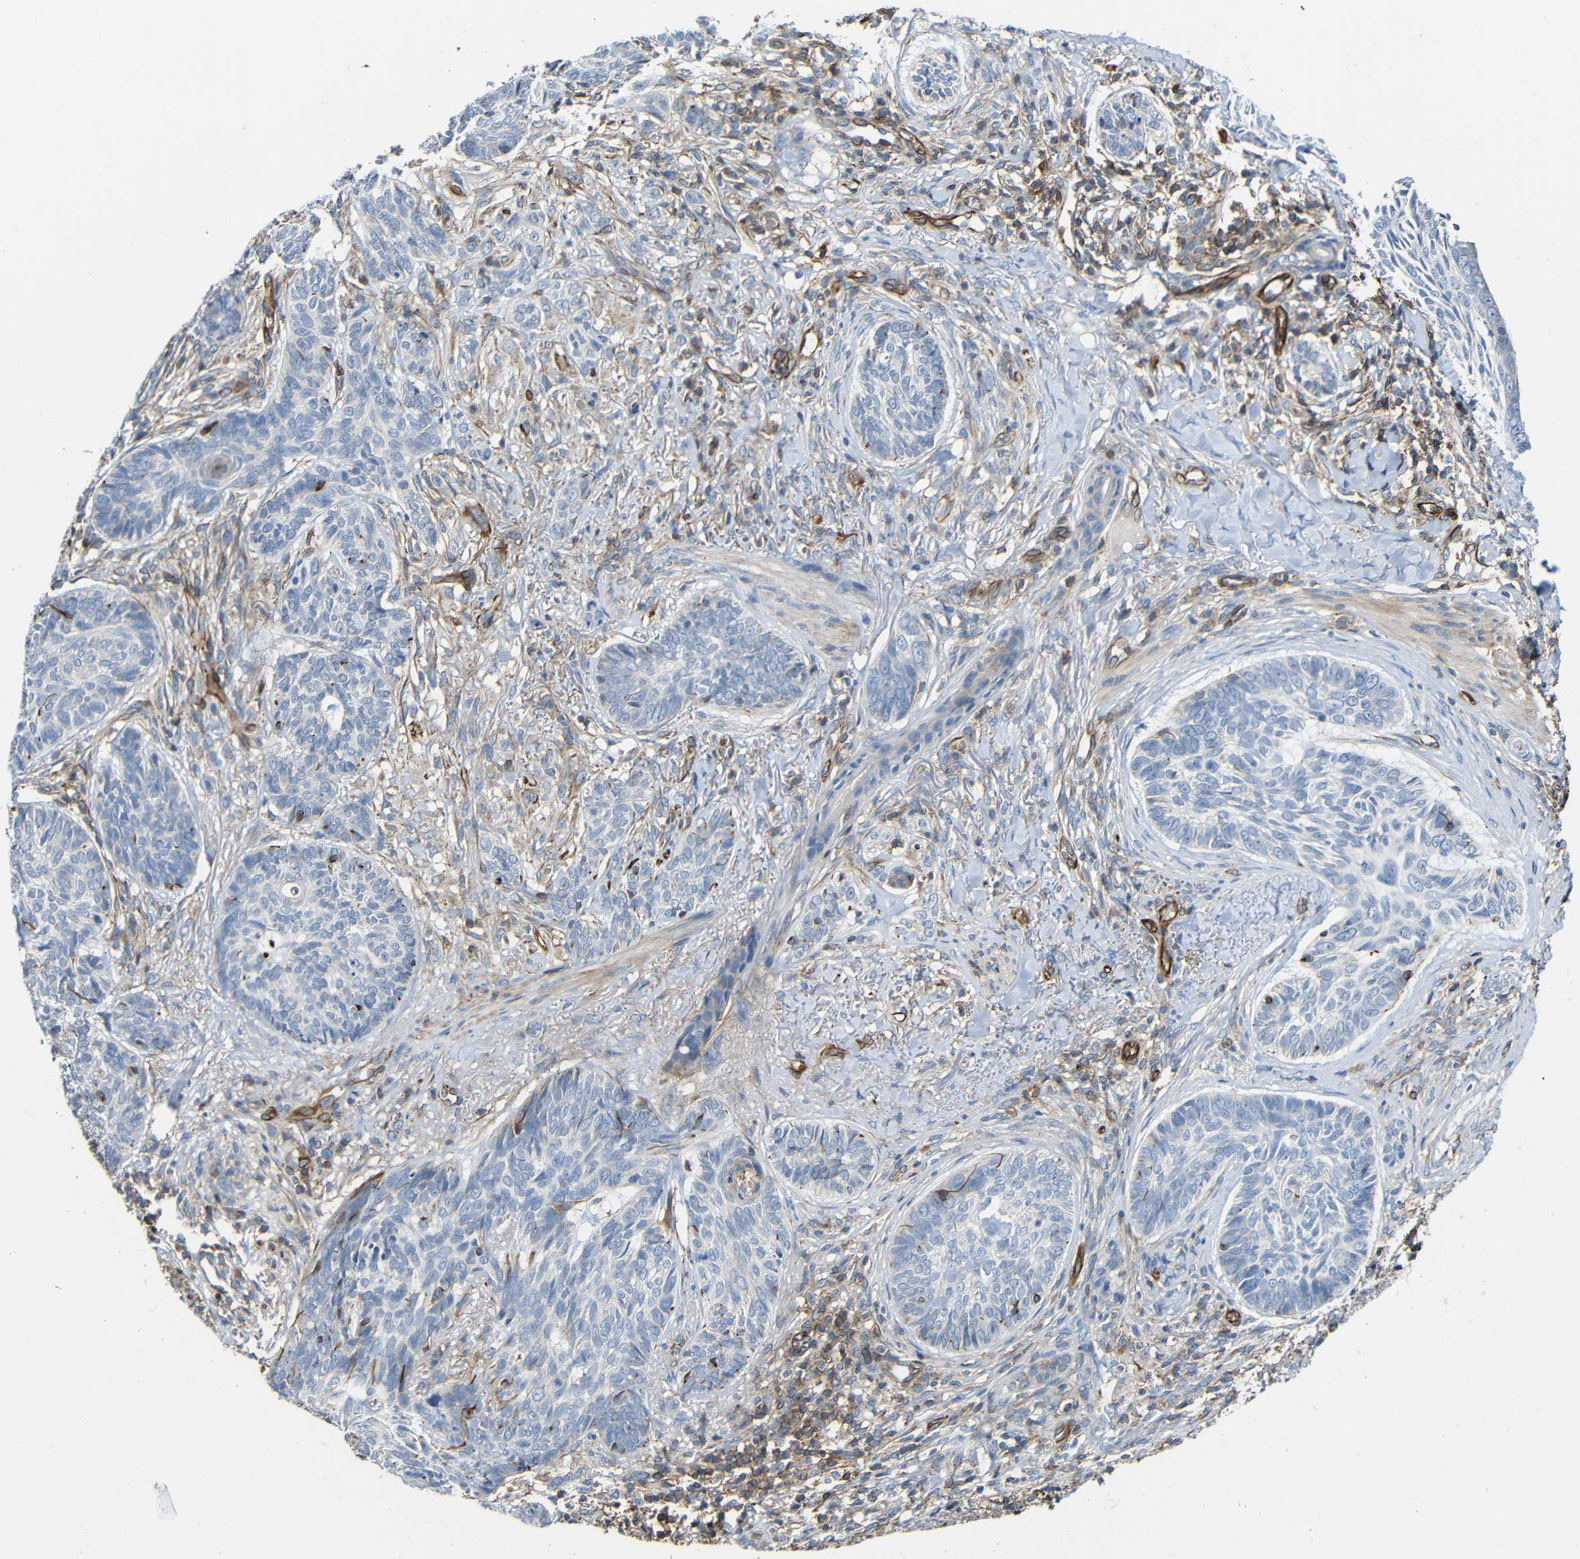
{"staining": {"intensity": "negative", "quantity": "none", "location": "none"}, "tissue": "skin cancer", "cell_type": "Tumor cells", "image_type": "cancer", "snomed": [{"axis": "morphology", "description": "Basal cell carcinoma"}, {"axis": "topography", "description": "Skin"}], "caption": "Protein analysis of skin basal cell carcinoma demonstrates no significant expression in tumor cells.", "gene": "IGSF10", "patient": {"sex": "male", "age": 43}}